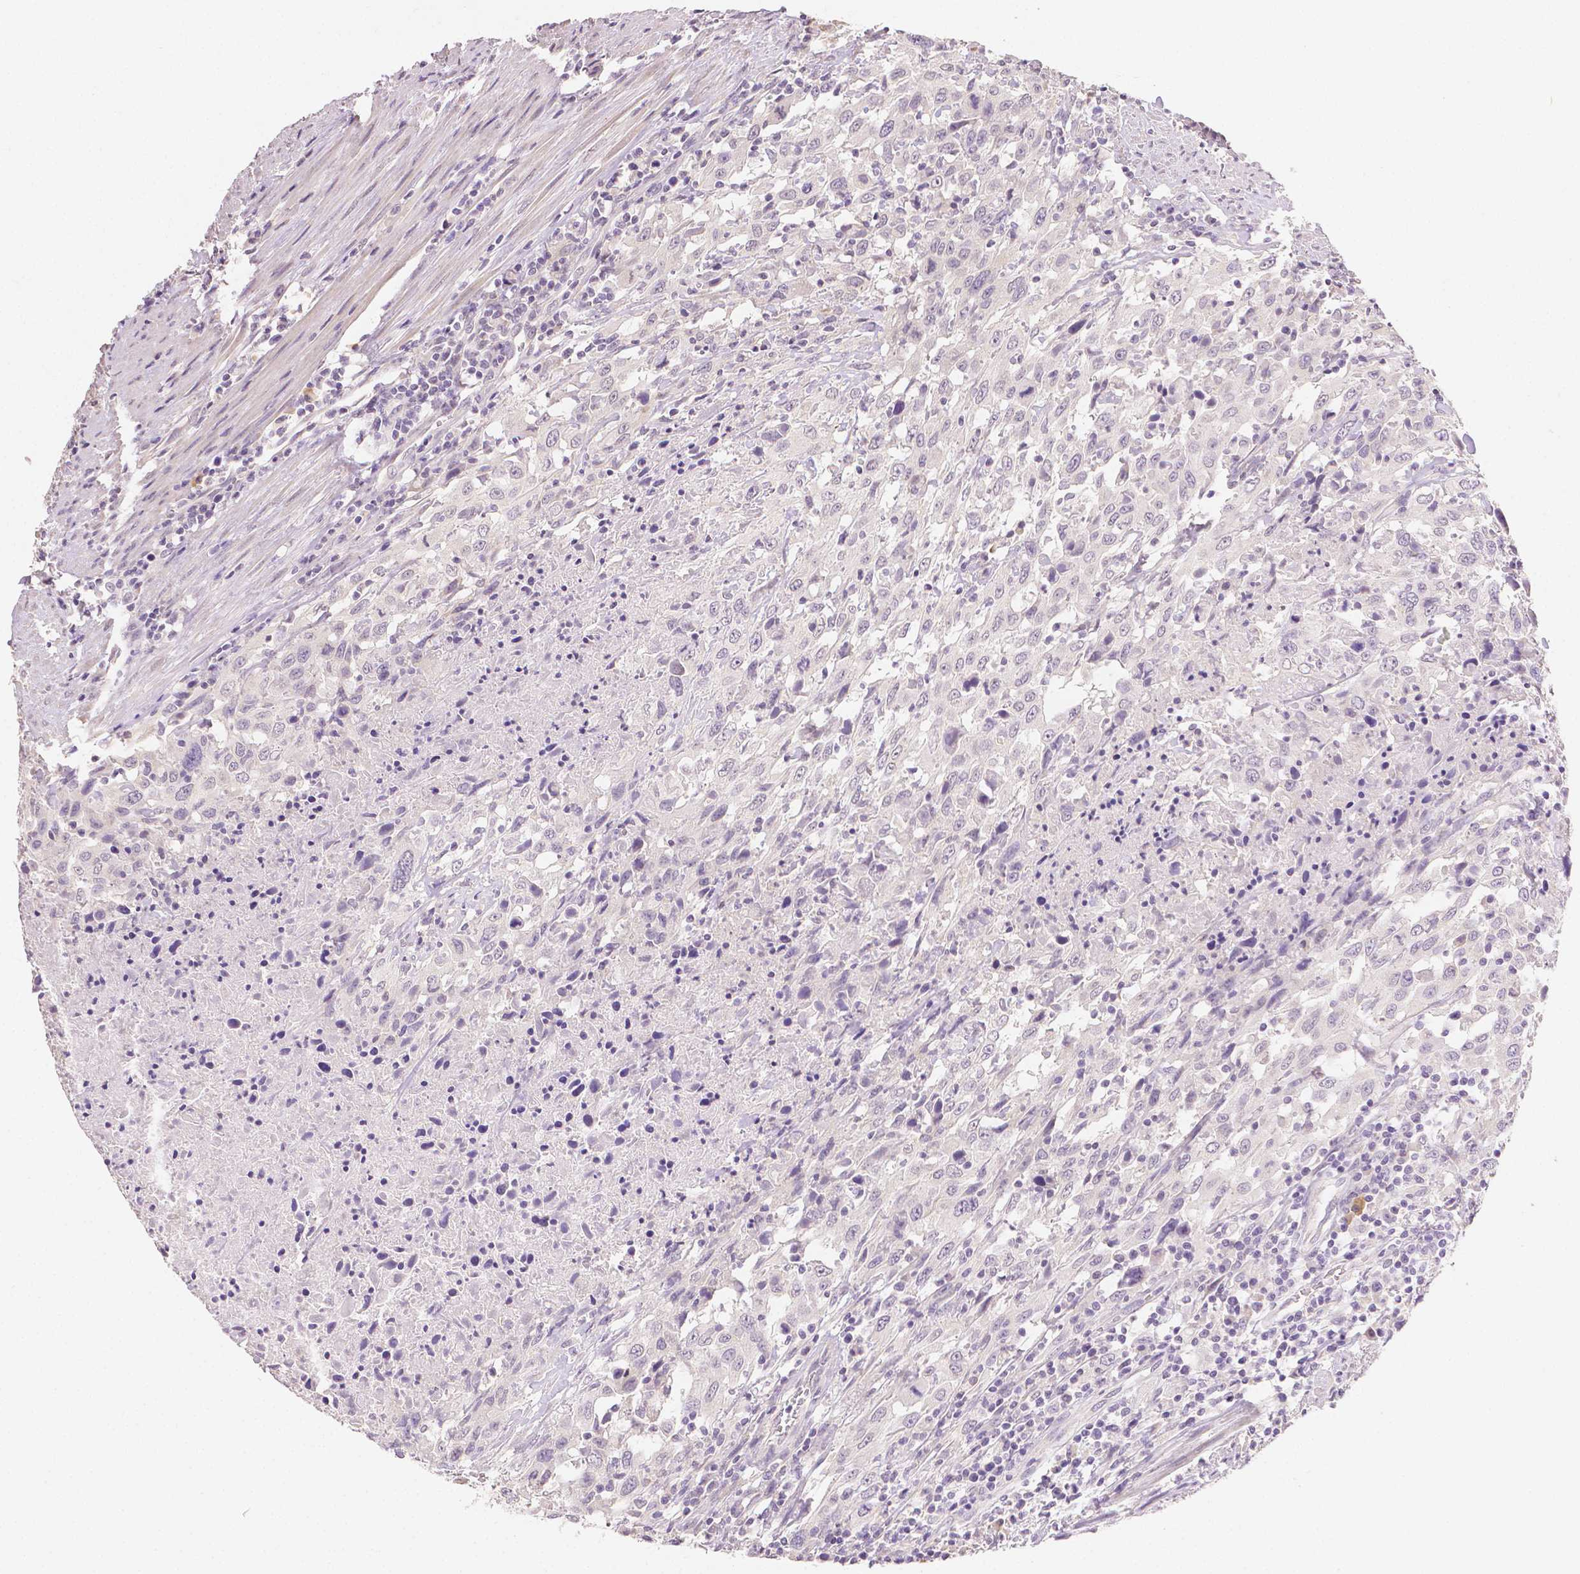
{"staining": {"intensity": "negative", "quantity": "none", "location": "none"}, "tissue": "urothelial cancer", "cell_type": "Tumor cells", "image_type": "cancer", "snomed": [{"axis": "morphology", "description": "Urothelial carcinoma, High grade"}, {"axis": "topography", "description": "Urinary bladder"}], "caption": "An immunohistochemistry (IHC) histopathology image of high-grade urothelial carcinoma is shown. There is no staining in tumor cells of high-grade urothelial carcinoma.", "gene": "TGM1", "patient": {"sex": "male", "age": 61}}